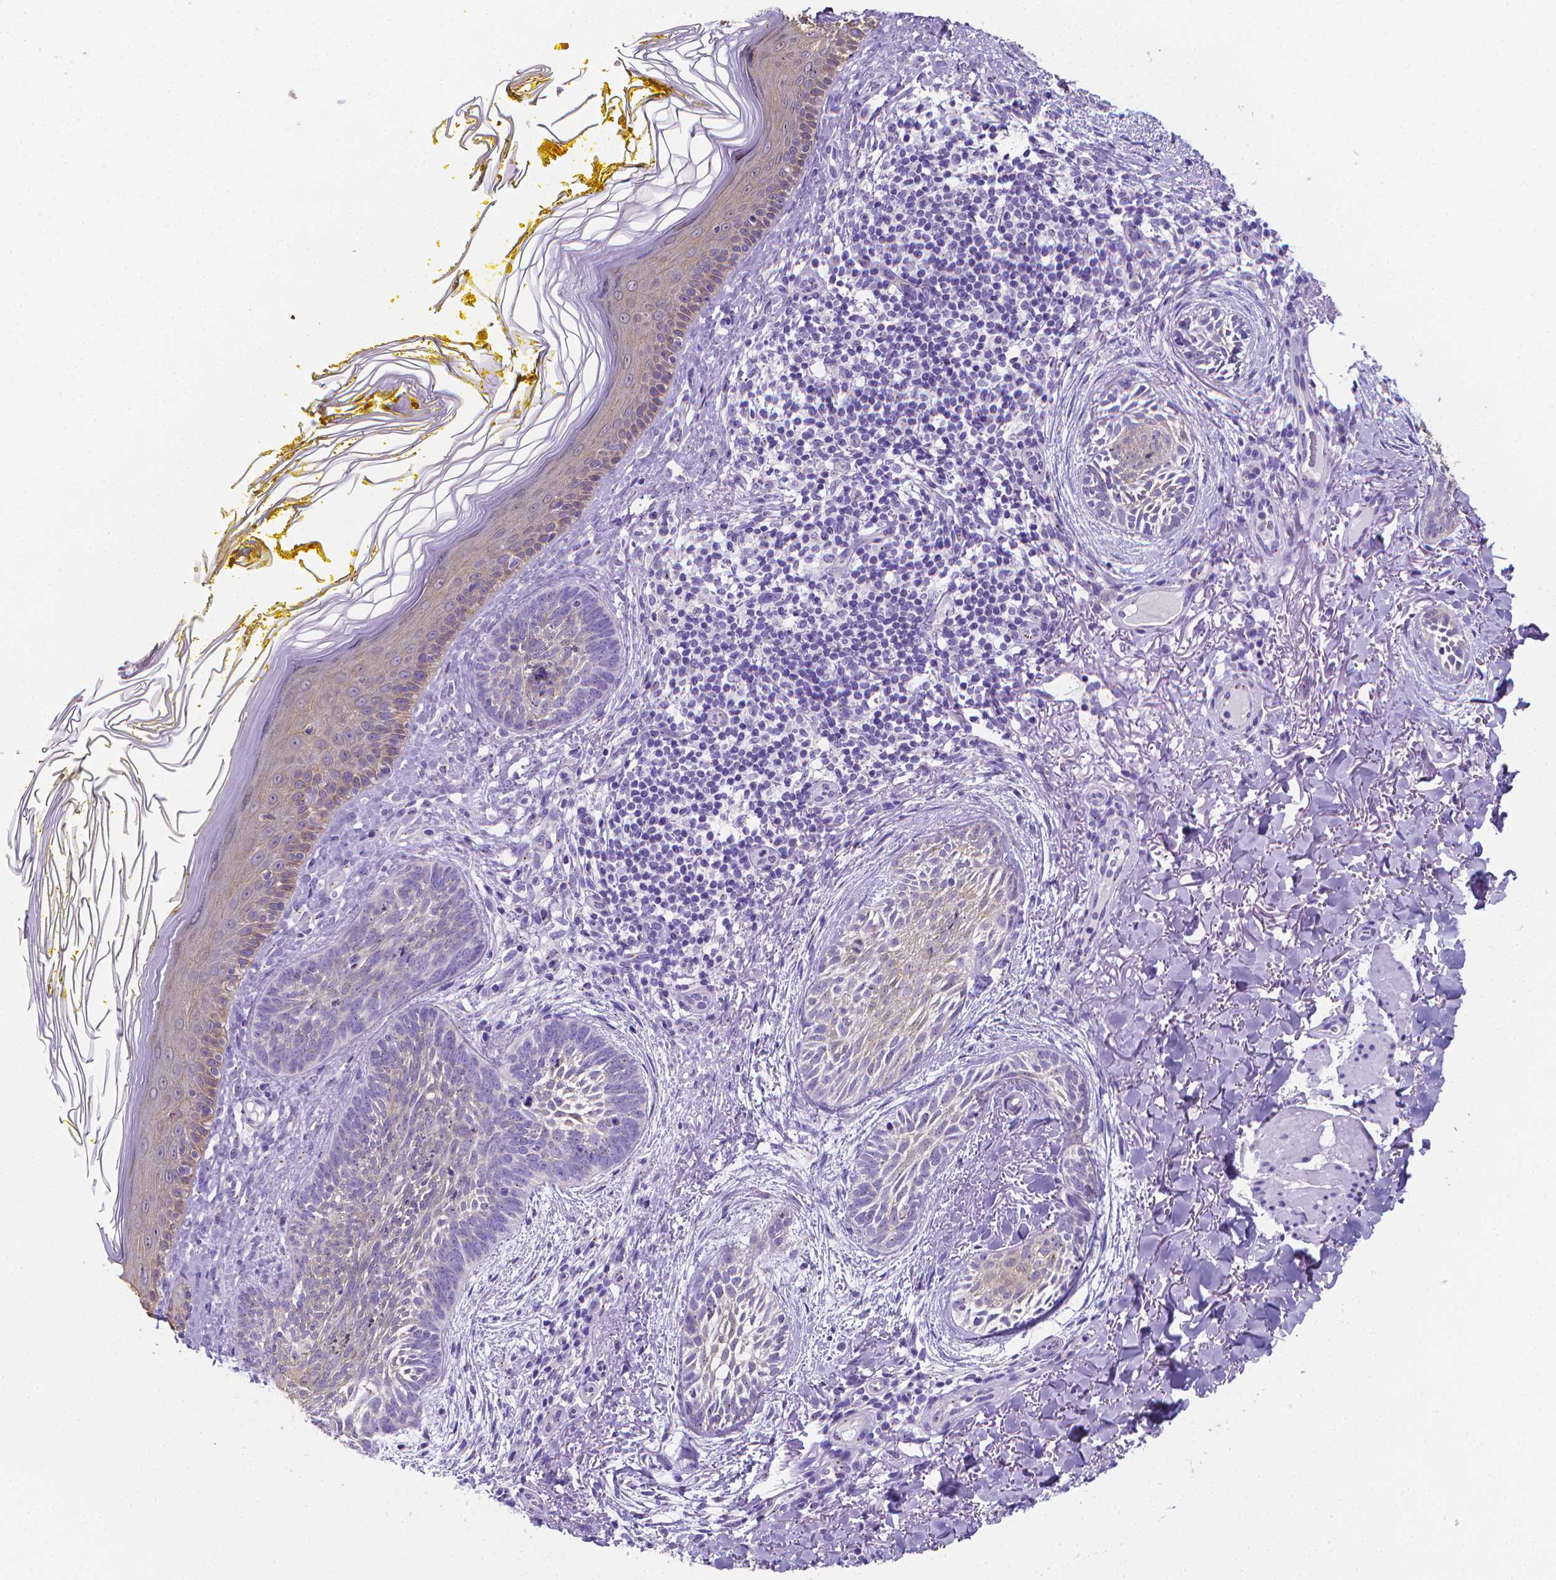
{"staining": {"intensity": "weak", "quantity": "<25%", "location": "cytoplasmic/membranous"}, "tissue": "skin cancer", "cell_type": "Tumor cells", "image_type": "cancer", "snomed": [{"axis": "morphology", "description": "Basal cell carcinoma"}, {"axis": "topography", "description": "Skin"}], "caption": "An immunohistochemistry (IHC) image of basal cell carcinoma (skin) is shown. There is no staining in tumor cells of basal cell carcinoma (skin).", "gene": "LRRC73", "patient": {"sex": "female", "age": 68}}